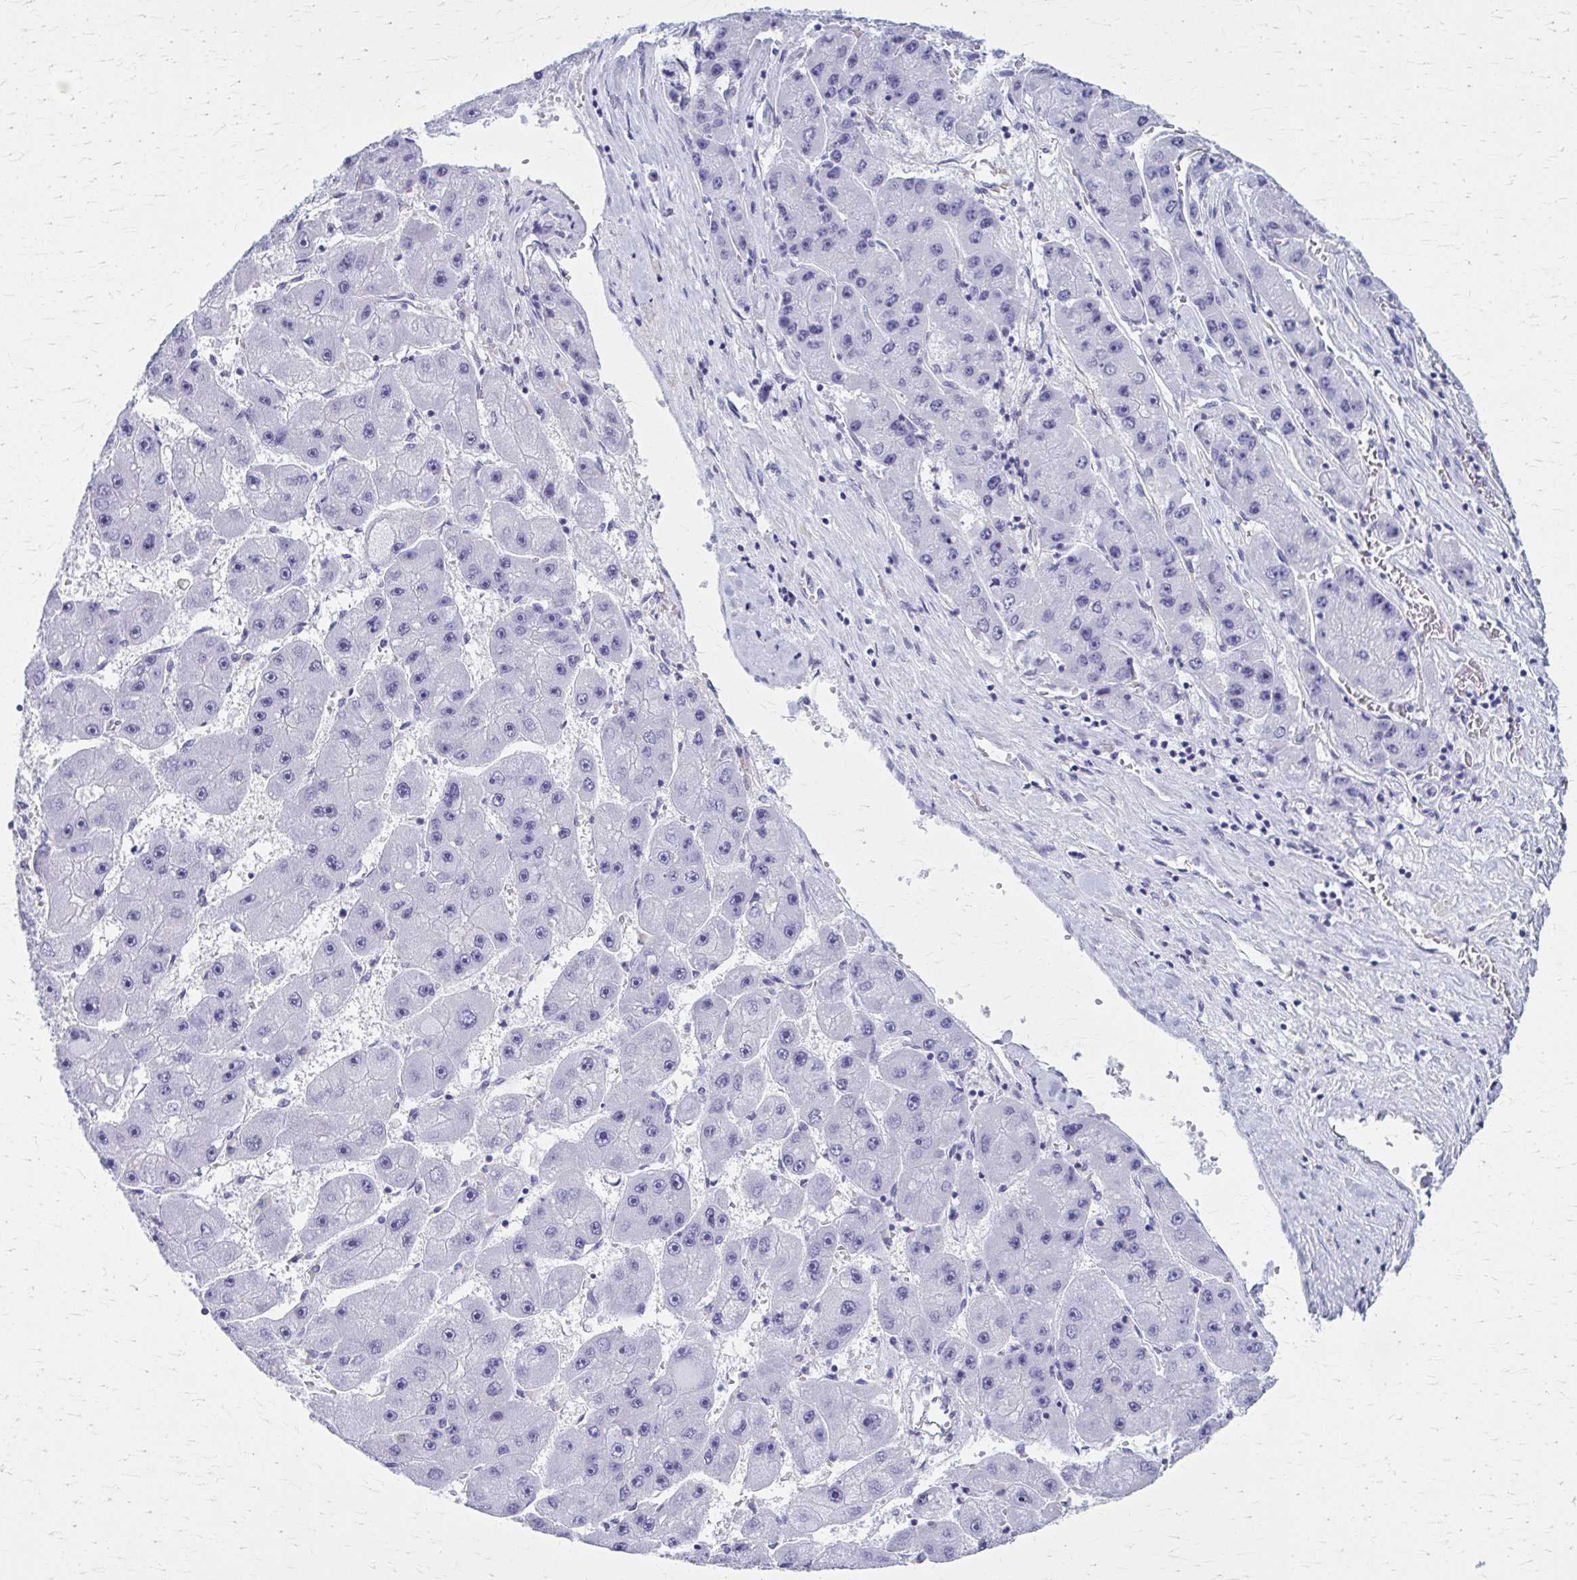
{"staining": {"intensity": "negative", "quantity": "none", "location": "none"}, "tissue": "liver cancer", "cell_type": "Tumor cells", "image_type": "cancer", "snomed": [{"axis": "morphology", "description": "Carcinoma, Hepatocellular, NOS"}, {"axis": "topography", "description": "Liver"}], "caption": "Tumor cells show no significant staining in liver cancer.", "gene": "GFAP", "patient": {"sex": "female", "age": 61}}